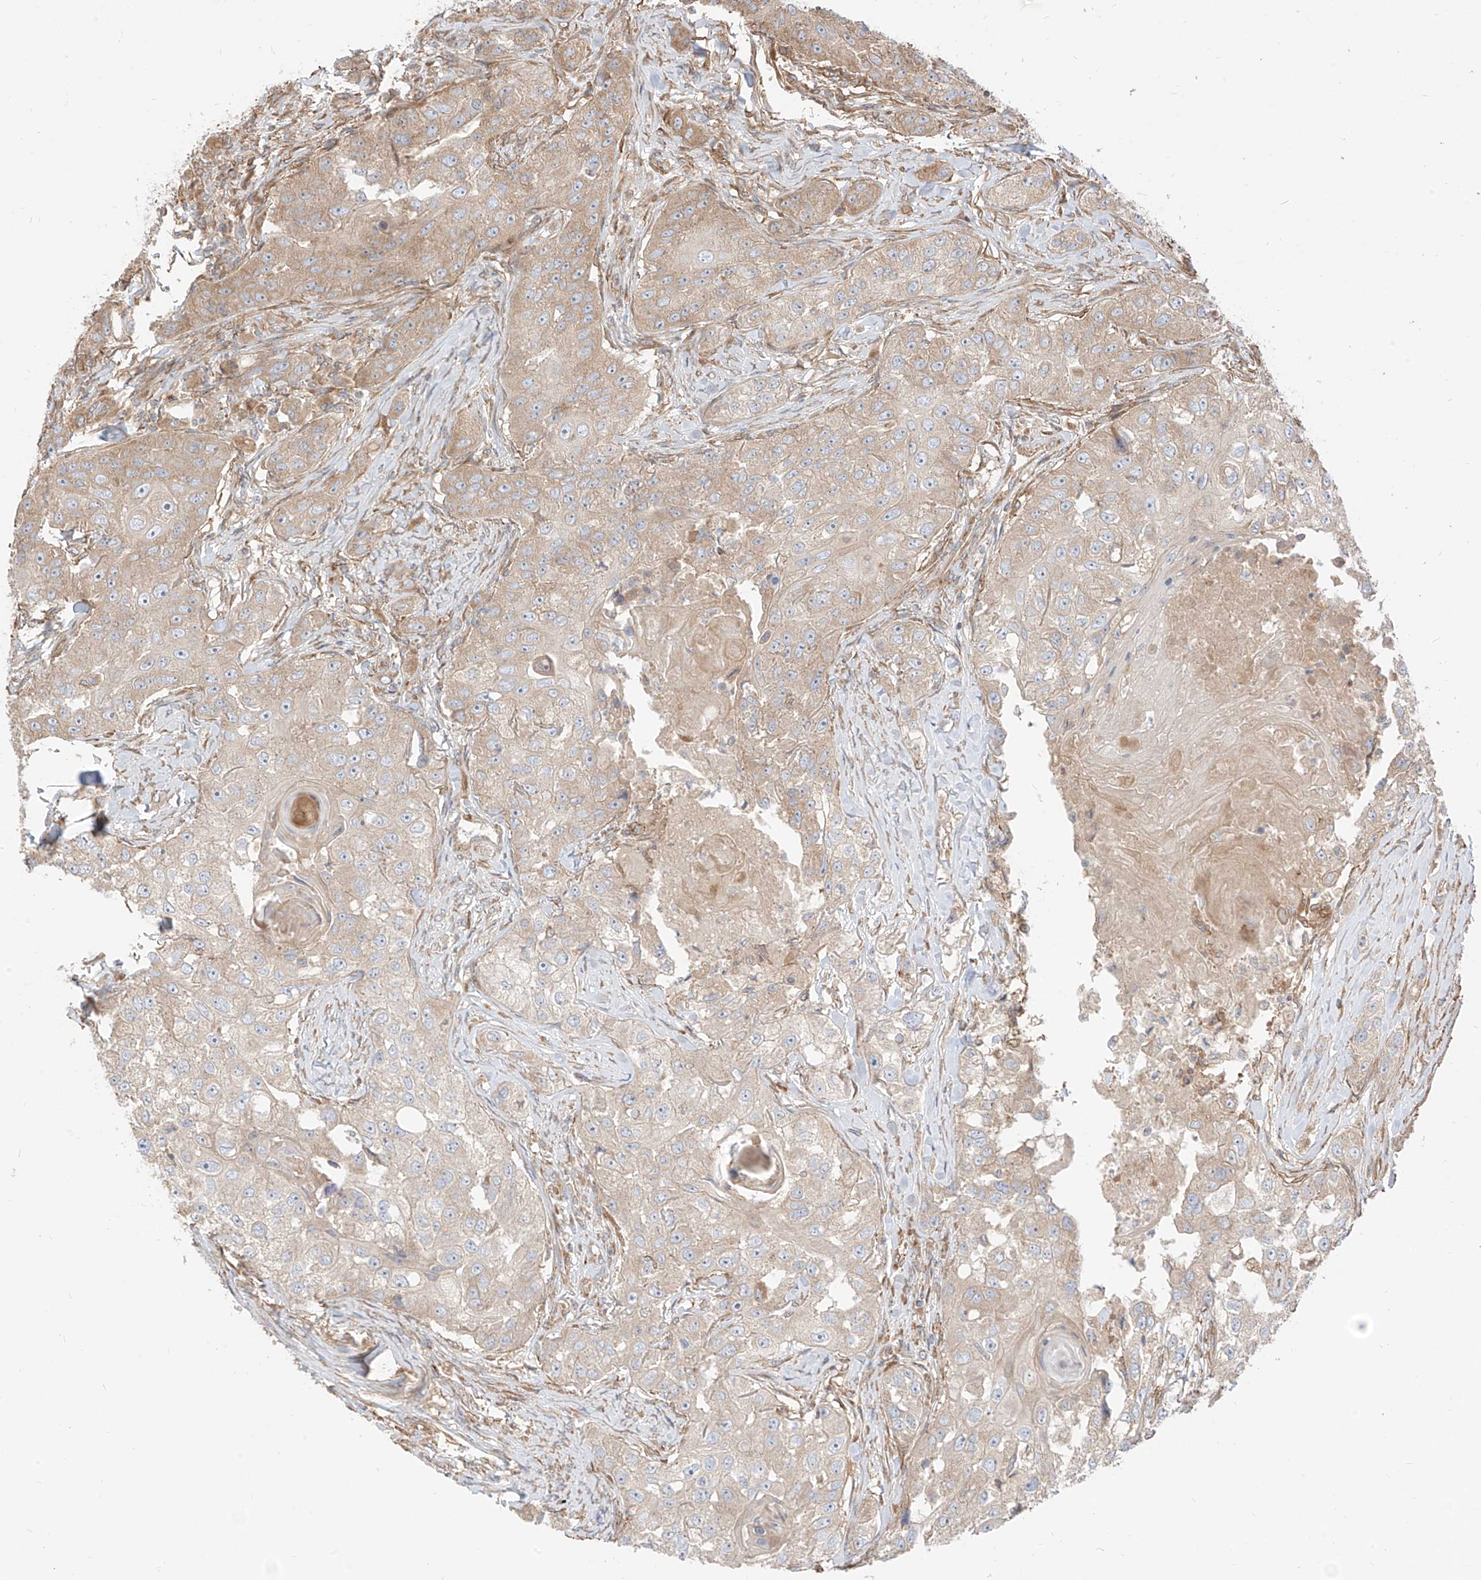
{"staining": {"intensity": "weak", "quantity": "25%-75%", "location": "cytoplasmic/membranous"}, "tissue": "head and neck cancer", "cell_type": "Tumor cells", "image_type": "cancer", "snomed": [{"axis": "morphology", "description": "Normal tissue, NOS"}, {"axis": "morphology", "description": "Squamous cell carcinoma, NOS"}, {"axis": "topography", "description": "Skeletal muscle"}, {"axis": "topography", "description": "Head-Neck"}], "caption": "High-power microscopy captured an immunohistochemistry histopathology image of head and neck cancer (squamous cell carcinoma), revealing weak cytoplasmic/membranous expression in approximately 25%-75% of tumor cells. The protein is stained brown, and the nuclei are stained in blue (DAB (3,3'-diaminobenzidine) IHC with brightfield microscopy, high magnification).", "gene": "PLCL1", "patient": {"sex": "male", "age": 51}}